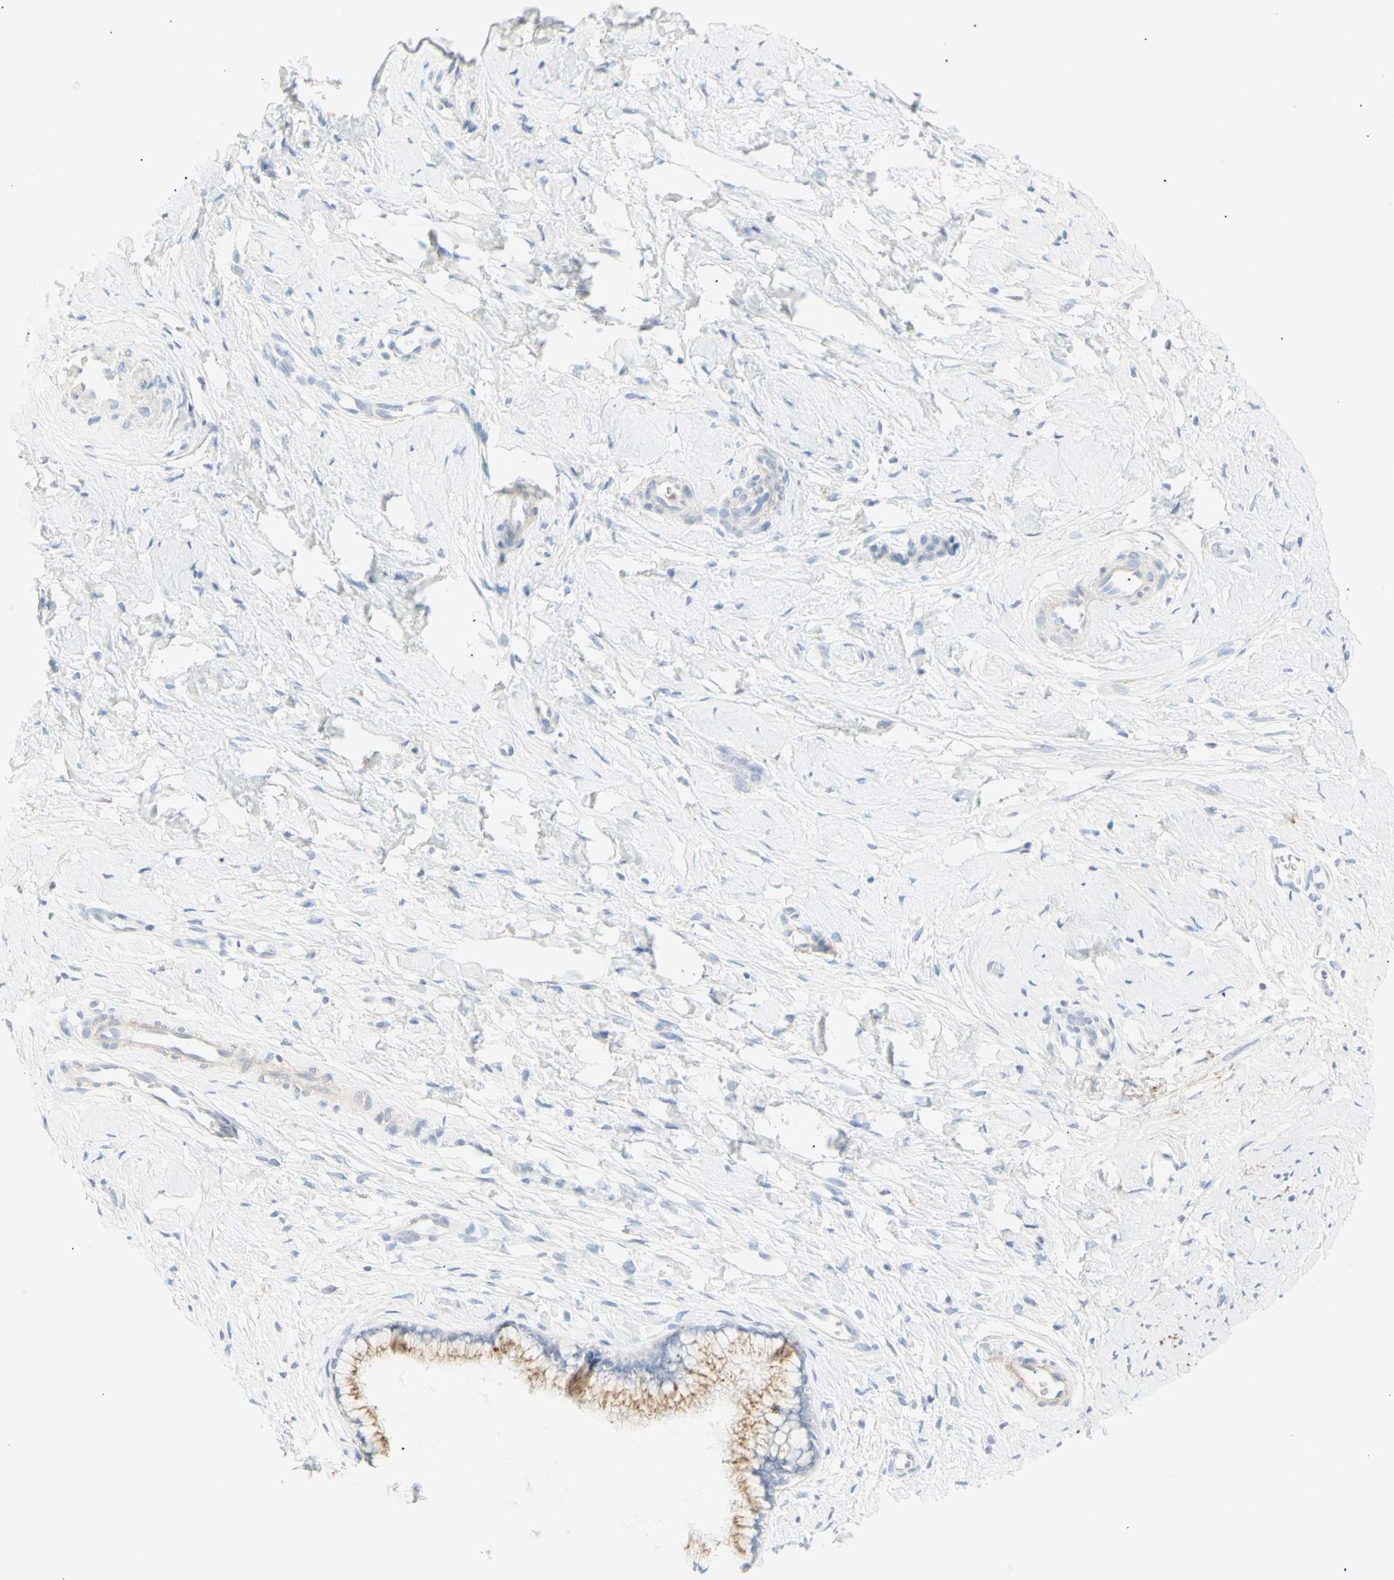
{"staining": {"intensity": "moderate", "quantity": ">75%", "location": "cytoplasmic/membranous"}, "tissue": "cervix", "cell_type": "Glandular cells", "image_type": "normal", "snomed": [{"axis": "morphology", "description": "Normal tissue, NOS"}, {"axis": "topography", "description": "Cervix"}], "caption": "Immunohistochemical staining of benign human cervix displays >75% levels of moderate cytoplasmic/membranous protein positivity in about >75% of glandular cells.", "gene": "B4GALNT3", "patient": {"sex": "female", "age": 65}}